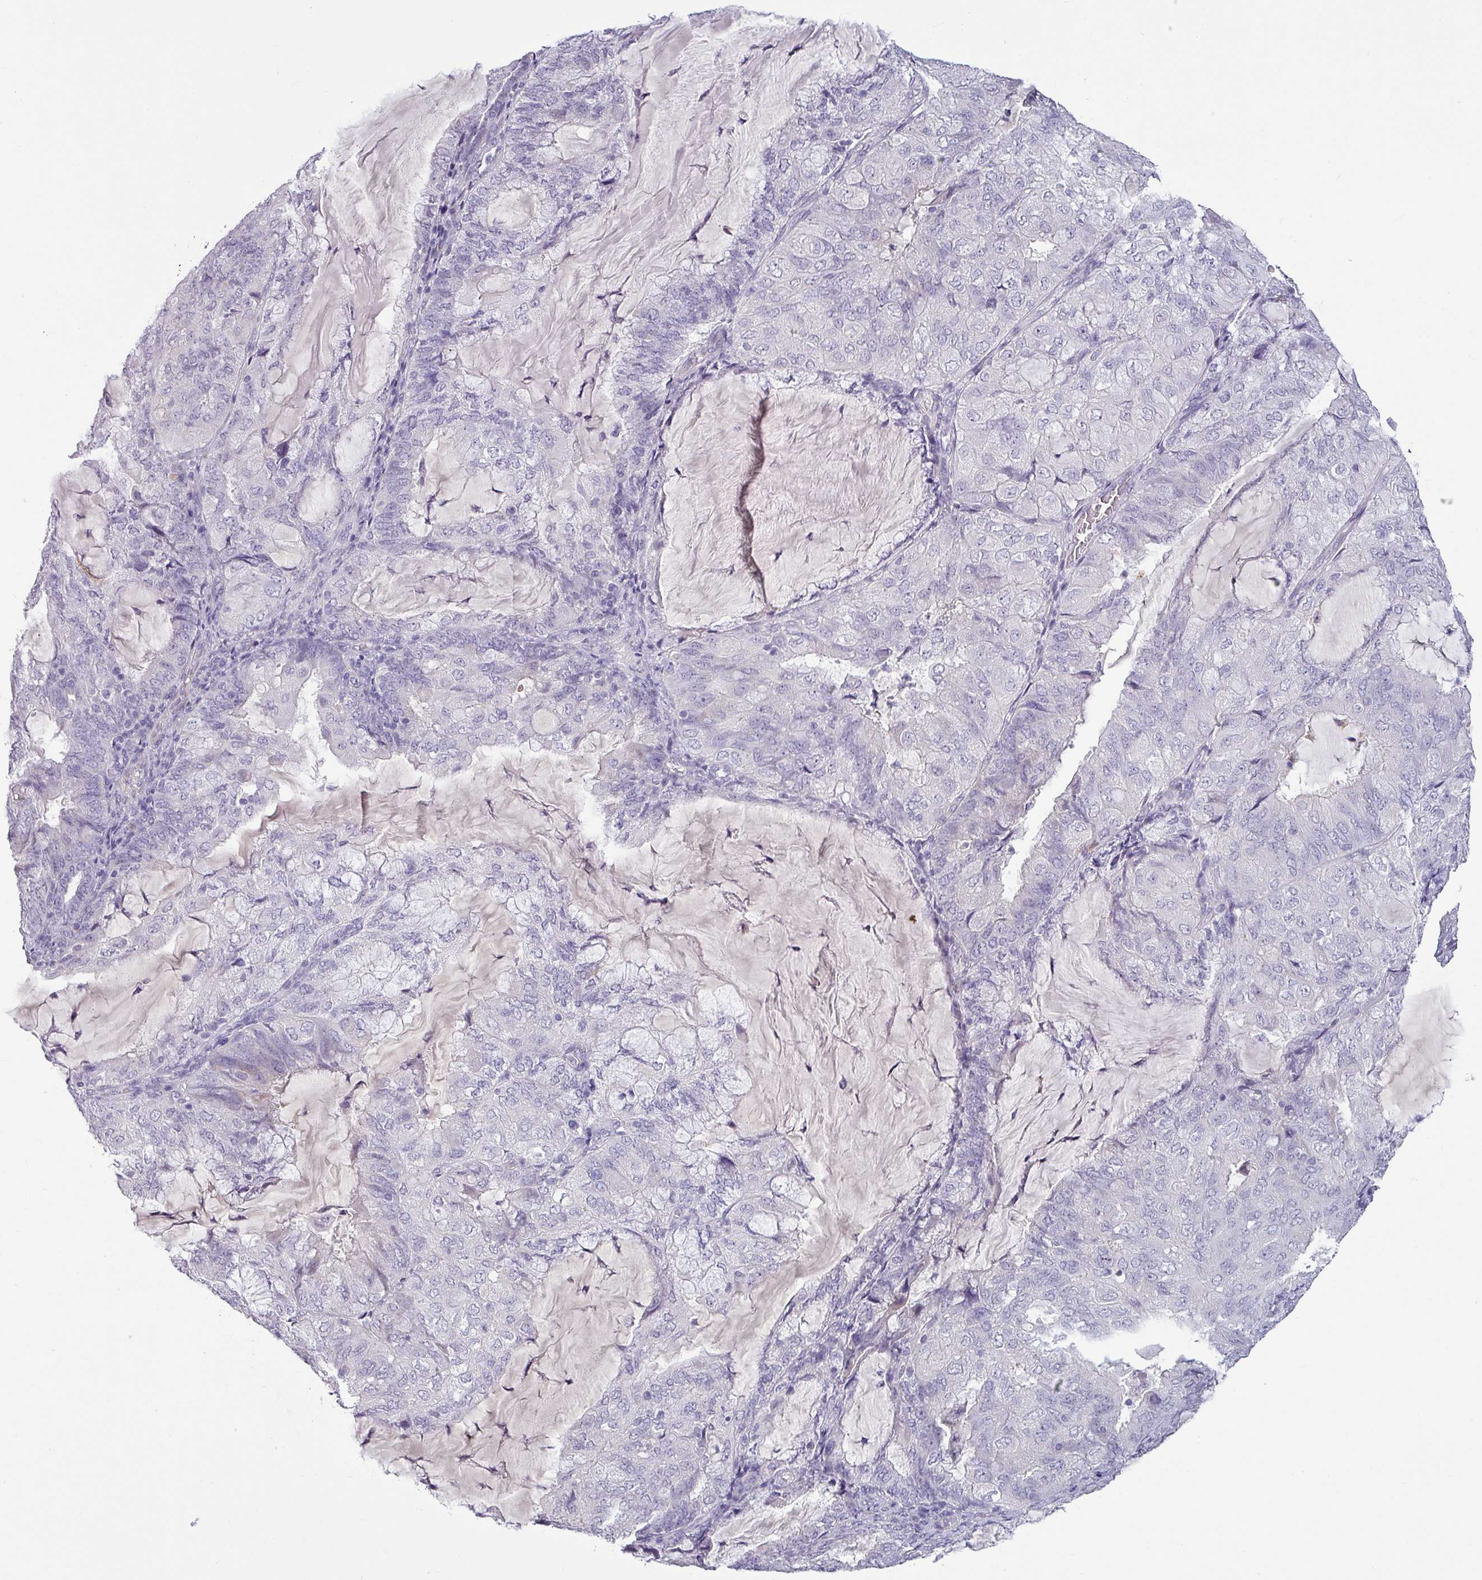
{"staining": {"intensity": "negative", "quantity": "none", "location": "none"}, "tissue": "endometrial cancer", "cell_type": "Tumor cells", "image_type": "cancer", "snomed": [{"axis": "morphology", "description": "Adenocarcinoma, NOS"}, {"axis": "topography", "description": "Endometrium"}], "caption": "A photomicrograph of human endometrial cancer is negative for staining in tumor cells.", "gene": "SLC26A9", "patient": {"sex": "female", "age": 81}}